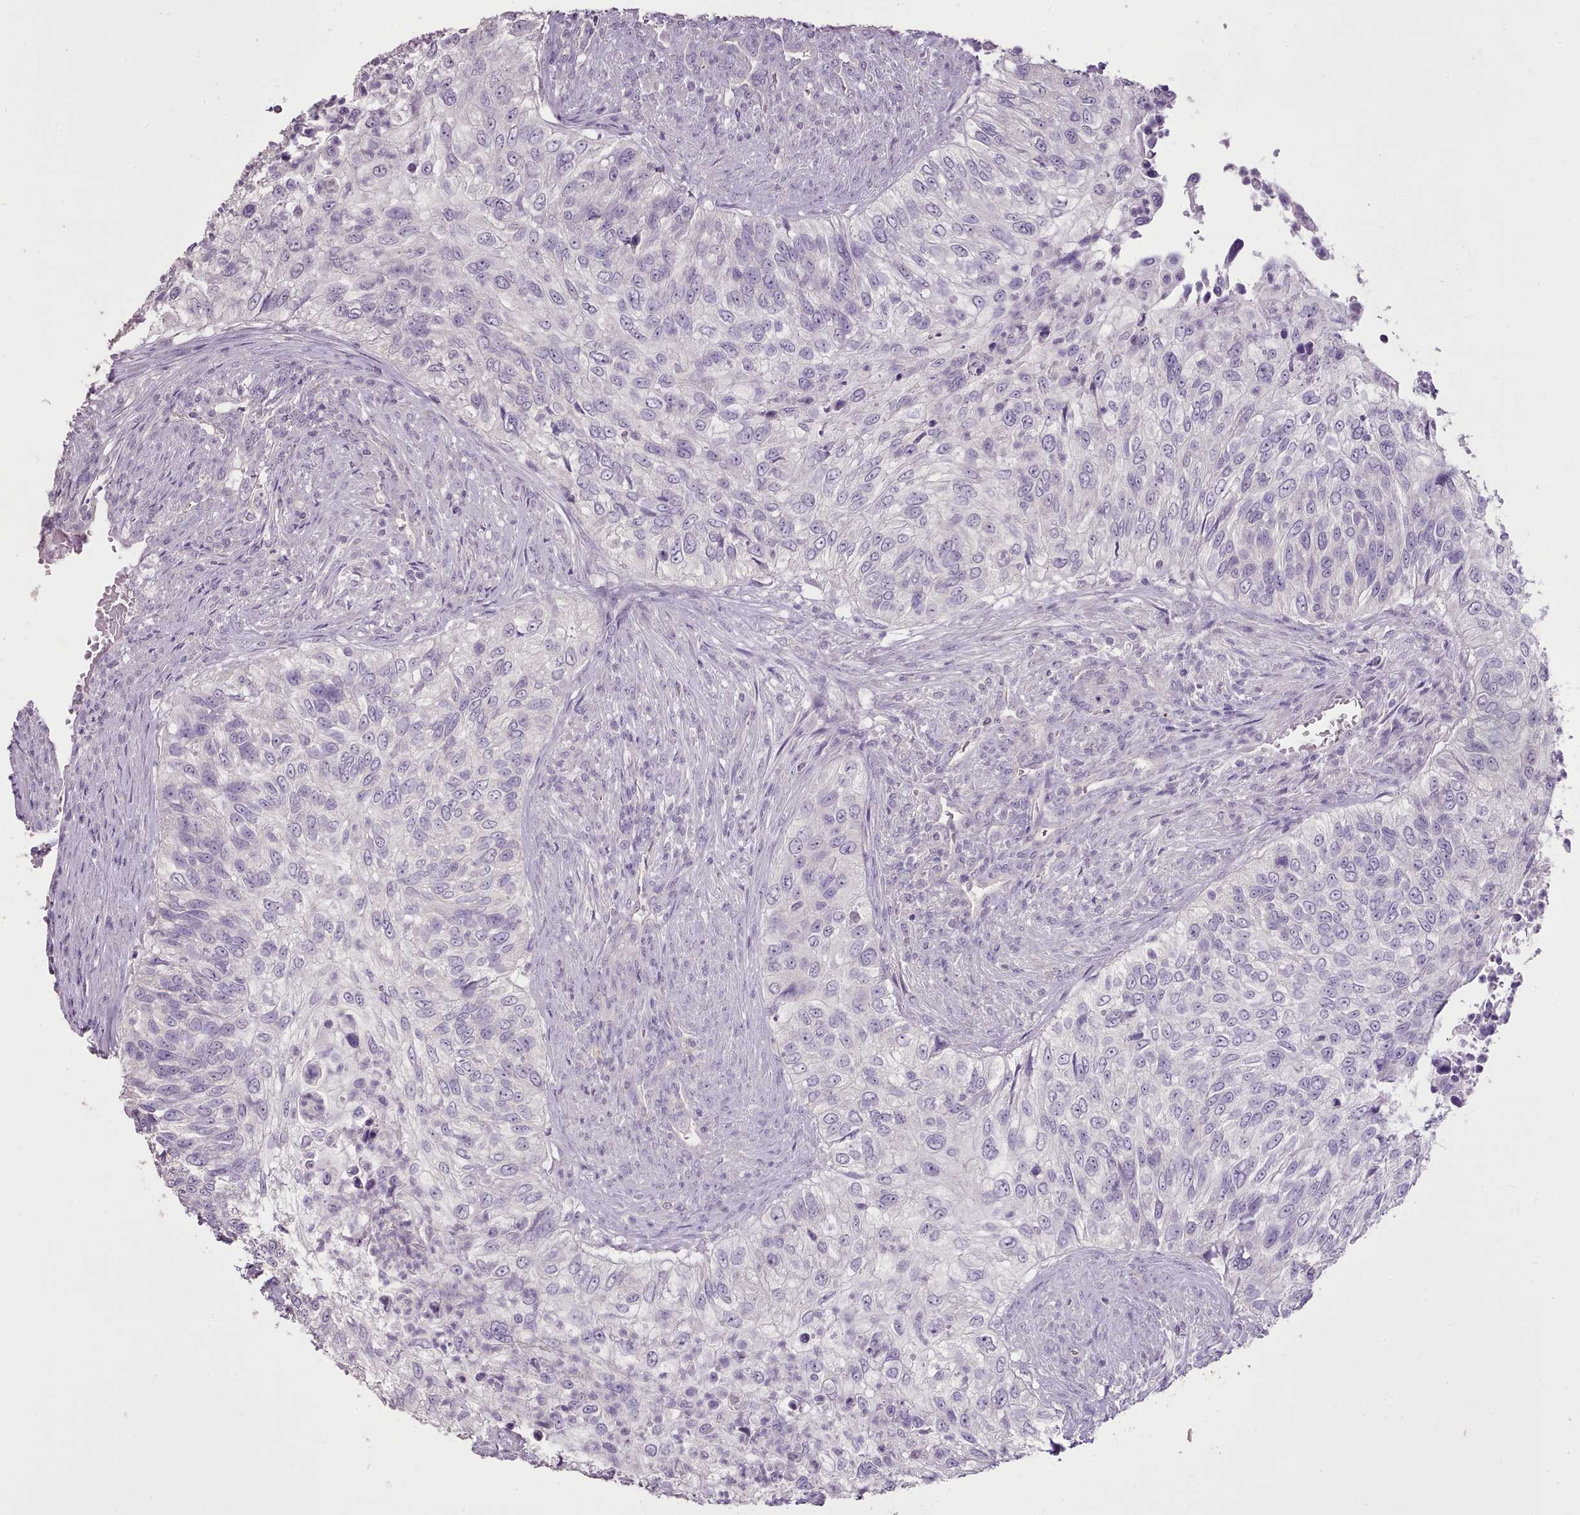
{"staining": {"intensity": "negative", "quantity": "none", "location": "none"}, "tissue": "urothelial cancer", "cell_type": "Tumor cells", "image_type": "cancer", "snomed": [{"axis": "morphology", "description": "Urothelial carcinoma, High grade"}, {"axis": "topography", "description": "Urinary bladder"}], "caption": "Urothelial cancer stained for a protein using immunohistochemistry reveals no expression tumor cells.", "gene": "BLOC1S2", "patient": {"sex": "female", "age": 60}}